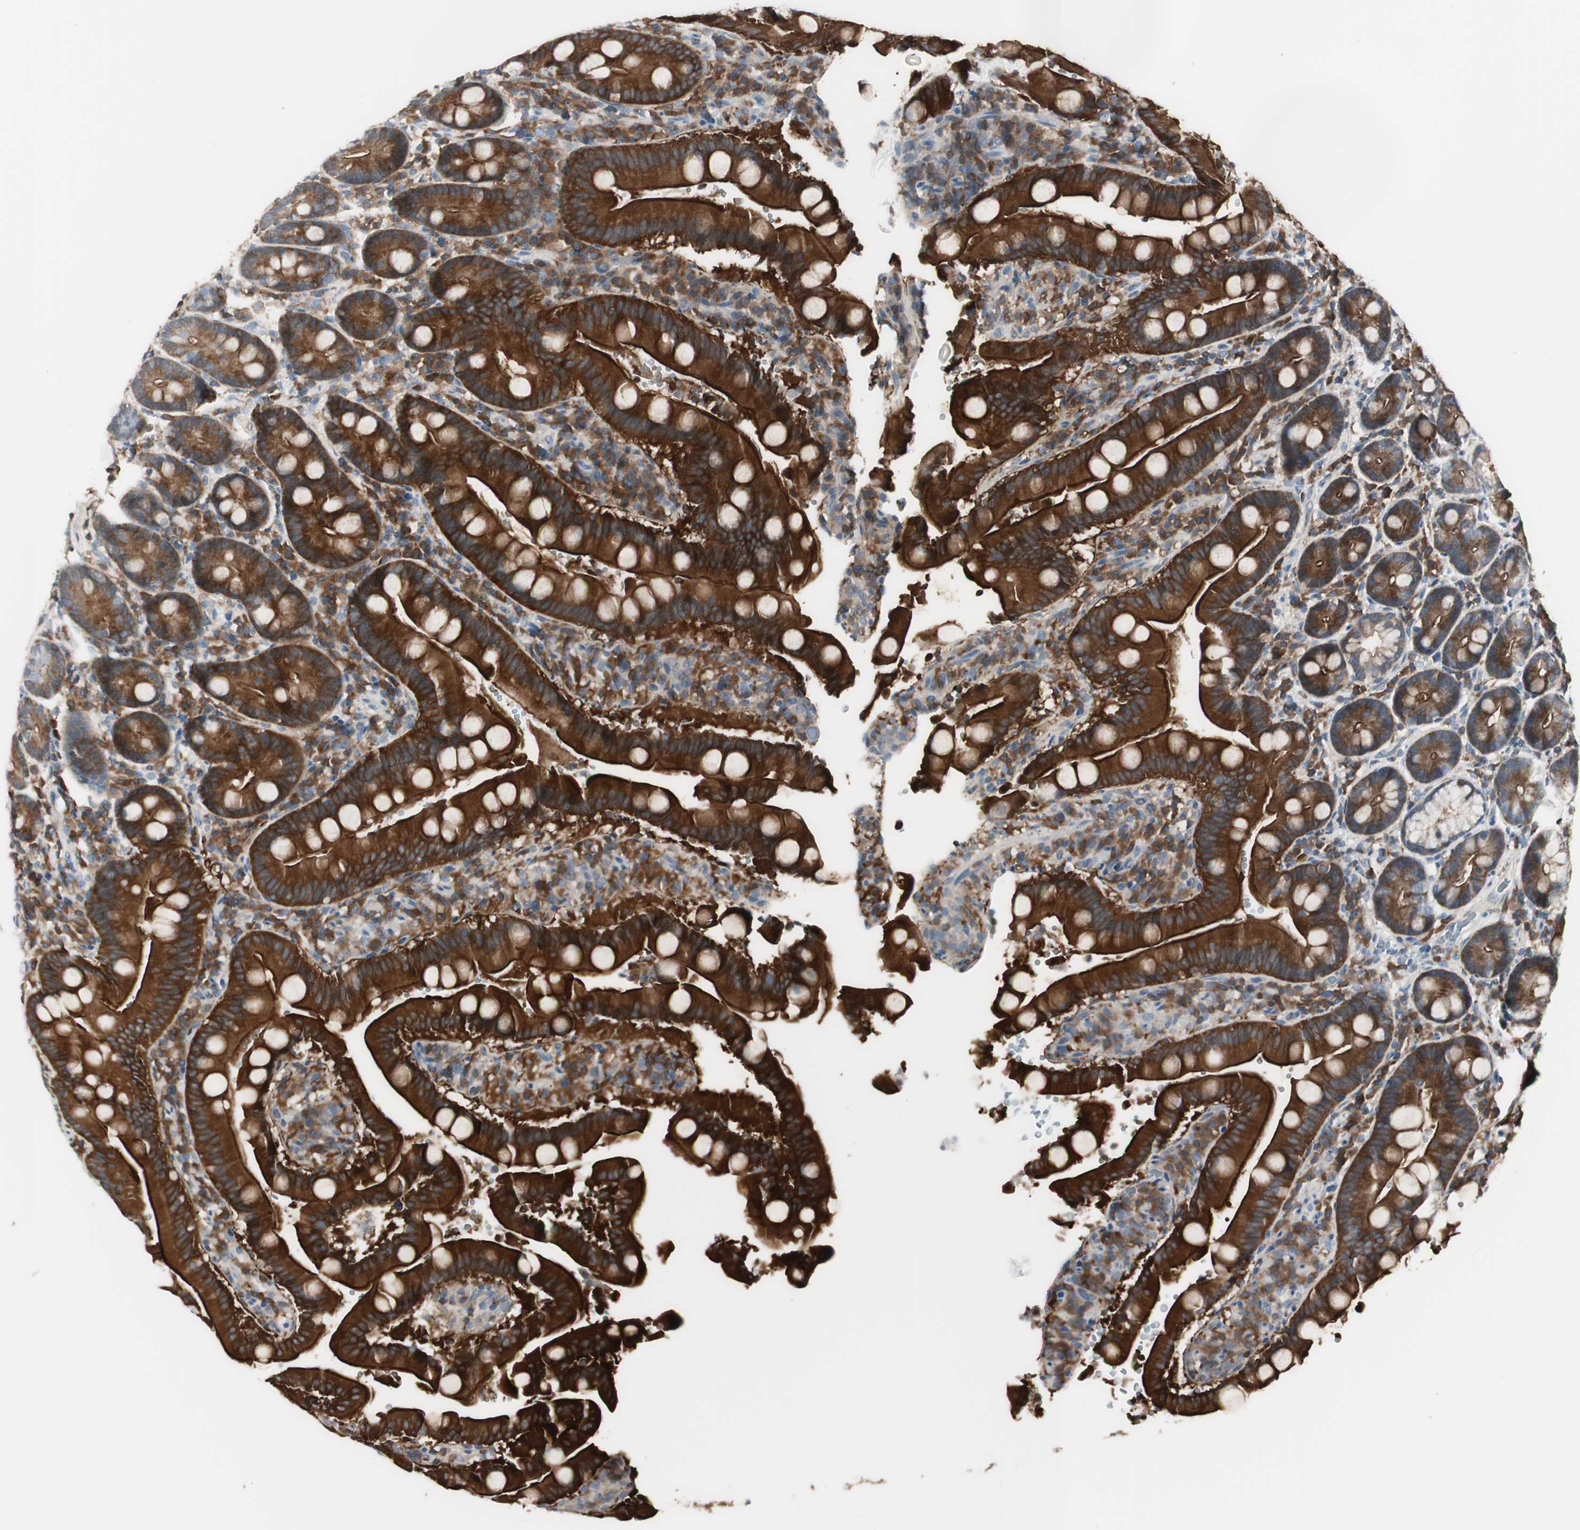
{"staining": {"intensity": "strong", "quantity": ">75%", "location": "cytoplasmic/membranous"}, "tissue": "duodenum", "cell_type": "Glandular cells", "image_type": "normal", "snomed": [{"axis": "morphology", "description": "Normal tissue, NOS"}, {"axis": "topography", "description": "Small intestine, NOS"}], "caption": "Protein expression analysis of normal human duodenum reveals strong cytoplasmic/membranous staining in approximately >75% of glandular cells.", "gene": "SLC9A3R1", "patient": {"sex": "female", "age": 71}}